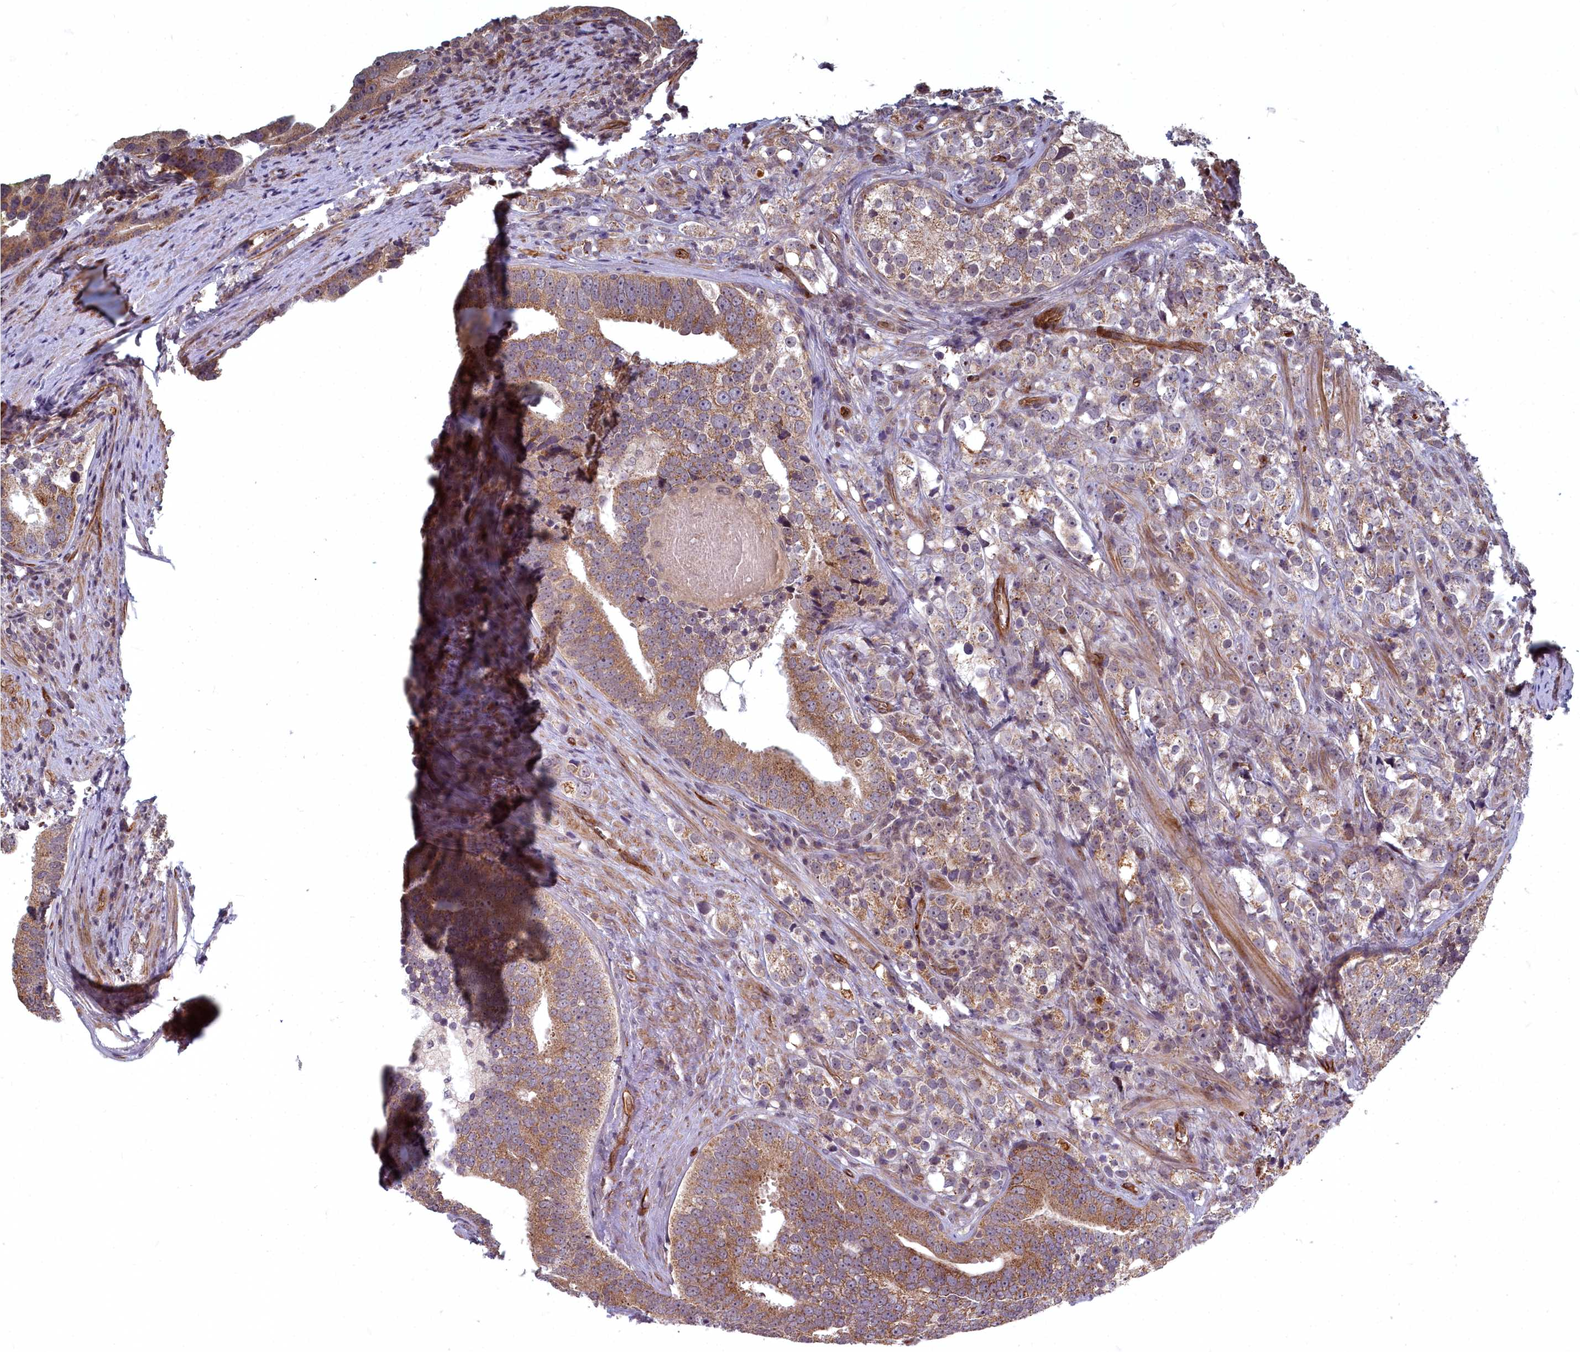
{"staining": {"intensity": "moderate", "quantity": ">75%", "location": "cytoplasmic/membranous"}, "tissue": "prostate cancer", "cell_type": "Tumor cells", "image_type": "cancer", "snomed": [{"axis": "morphology", "description": "Adenocarcinoma, High grade"}, {"axis": "topography", "description": "Prostate"}], "caption": "Human prostate cancer stained with a brown dye demonstrates moderate cytoplasmic/membranous positive positivity in approximately >75% of tumor cells.", "gene": "TSPYL4", "patient": {"sex": "male", "age": 71}}